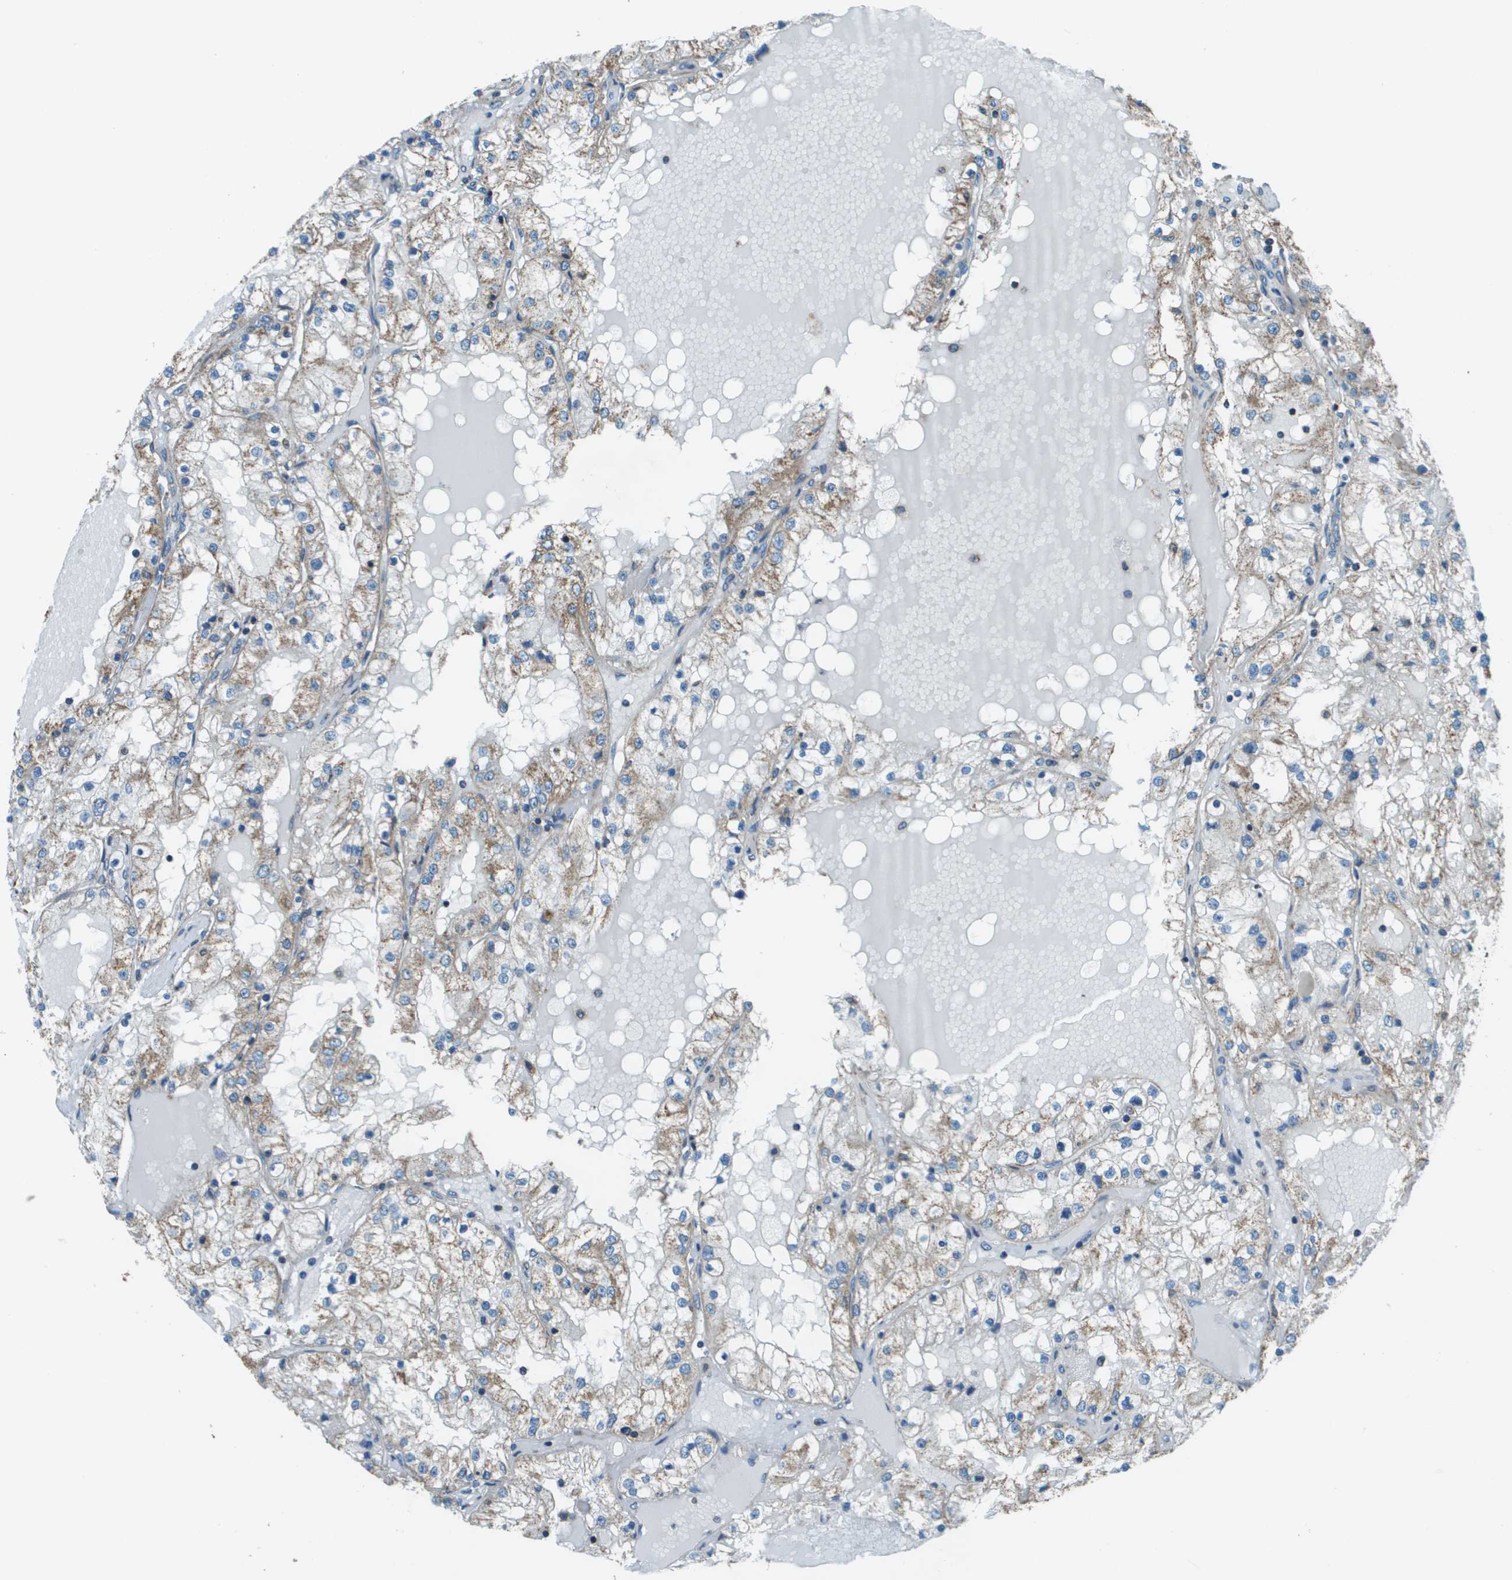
{"staining": {"intensity": "weak", "quantity": "25%-75%", "location": "cytoplasmic/membranous"}, "tissue": "renal cancer", "cell_type": "Tumor cells", "image_type": "cancer", "snomed": [{"axis": "morphology", "description": "Adenocarcinoma, NOS"}, {"axis": "topography", "description": "Kidney"}], "caption": "The image exhibits a brown stain indicating the presence of a protein in the cytoplasmic/membranous of tumor cells in adenocarcinoma (renal).", "gene": "TMEM51", "patient": {"sex": "male", "age": 68}}